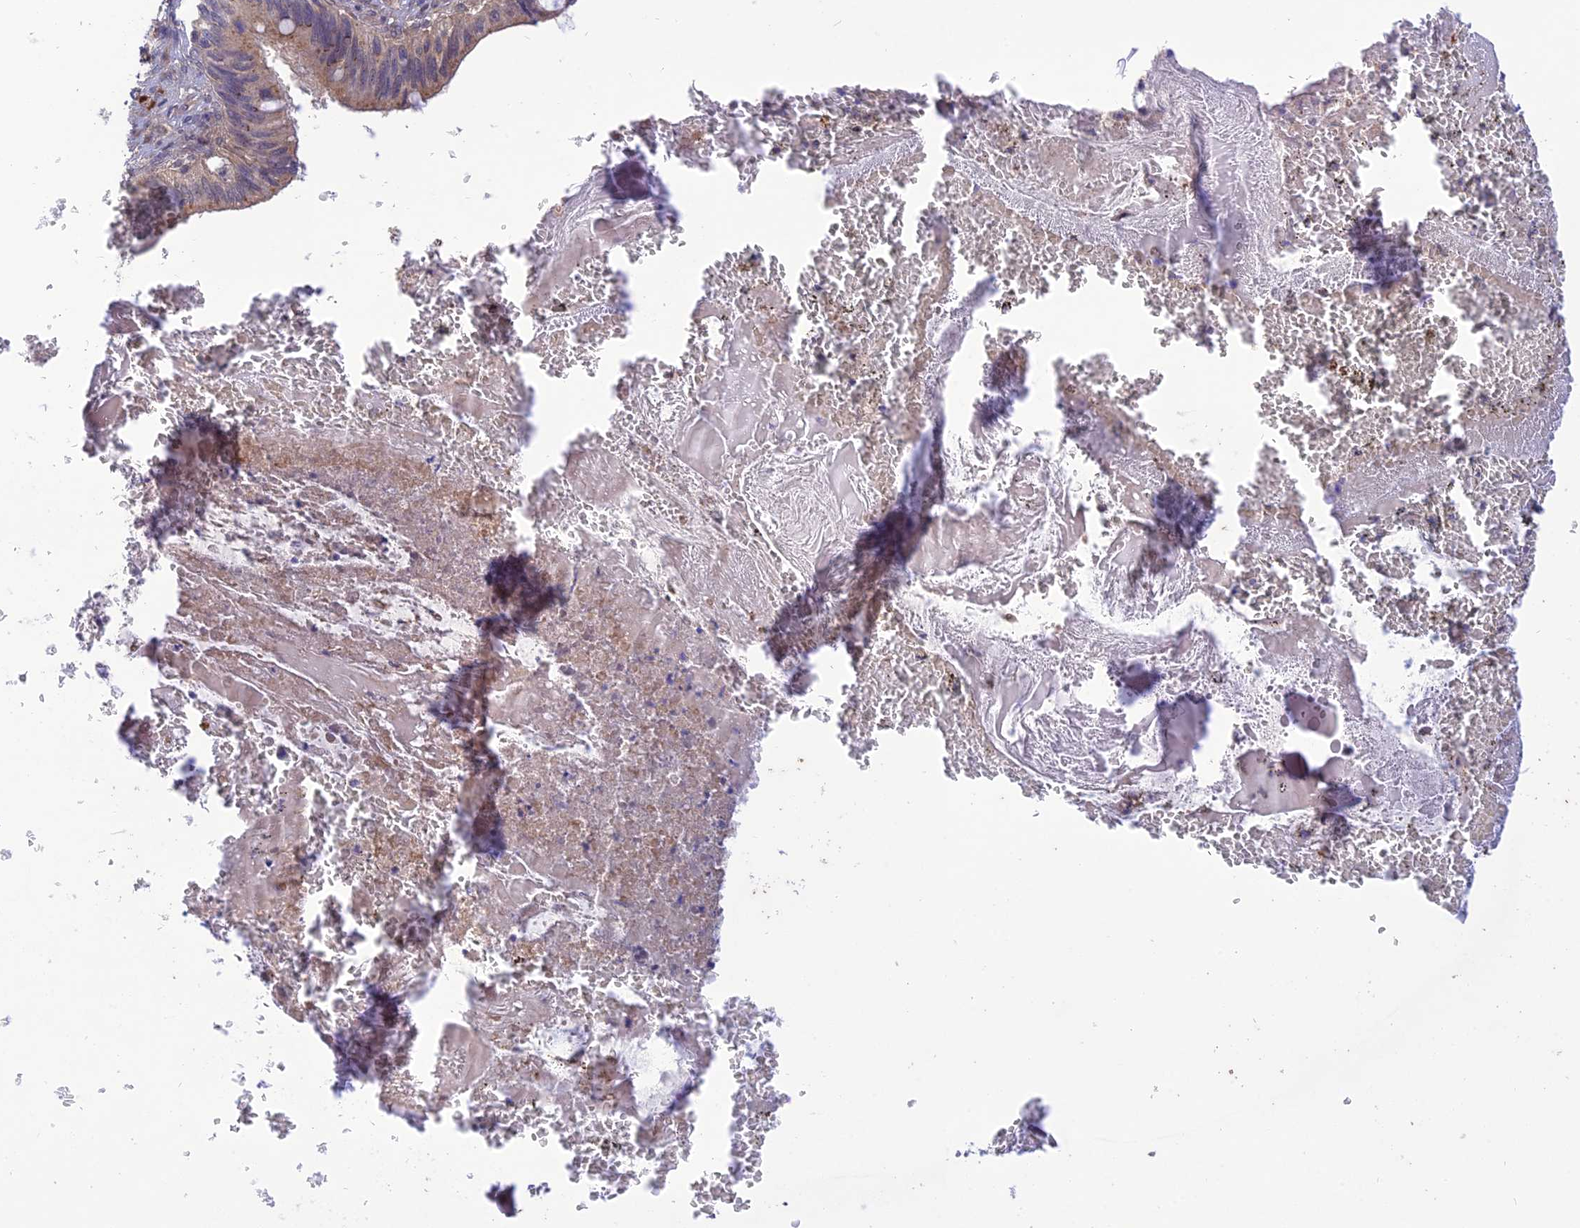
{"staining": {"intensity": "weak", "quantity": "25%-75%", "location": "cytoplasmic/membranous"}, "tissue": "cervical cancer", "cell_type": "Tumor cells", "image_type": "cancer", "snomed": [{"axis": "morphology", "description": "Adenocarcinoma, NOS"}, {"axis": "topography", "description": "Cervix"}], "caption": "Protein staining demonstrates weak cytoplasmic/membranous staining in about 25%-75% of tumor cells in cervical adenocarcinoma.", "gene": "UROS", "patient": {"sex": "female", "age": 42}}